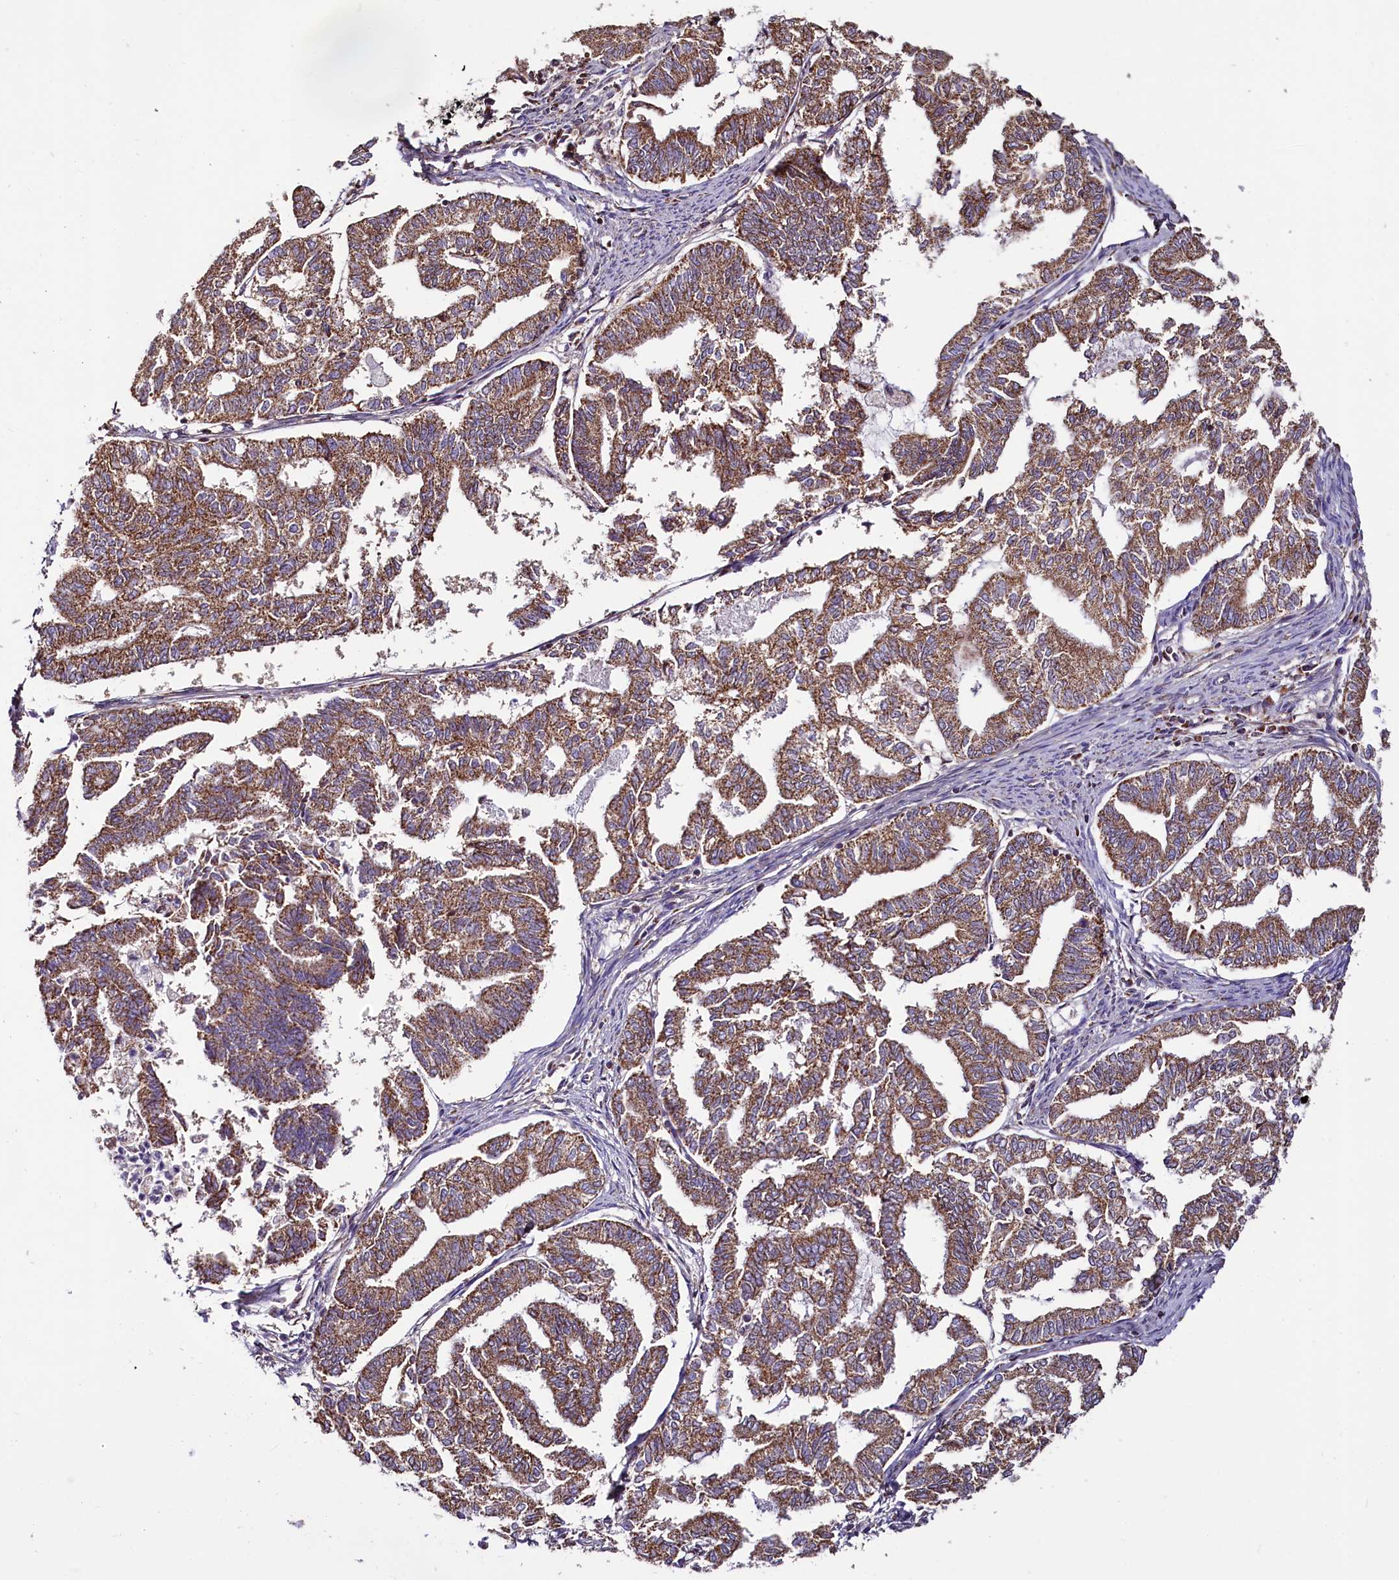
{"staining": {"intensity": "strong", "quantity": ">75%", "location": "cytoplasmic/membranous"}, "tissue": "endometrial cancer", "cell_type": "Tumor cells", "image_type": "cancer", "snomed": [{"axis": "morphology", "description": "Adenocarcinoma, NOS"}, {"axis": "topography", "description": "Endometrium"}], "caption": "This is a micrograph of immunohistochemistry (IHC) staining of endometrial cancer (adenocarcinoma), which shows strong positivity in the cytoplasmic/membranous of tumor cells.", "gene": "NUDT15", "patient": {"sex": "female", "age": 79}}